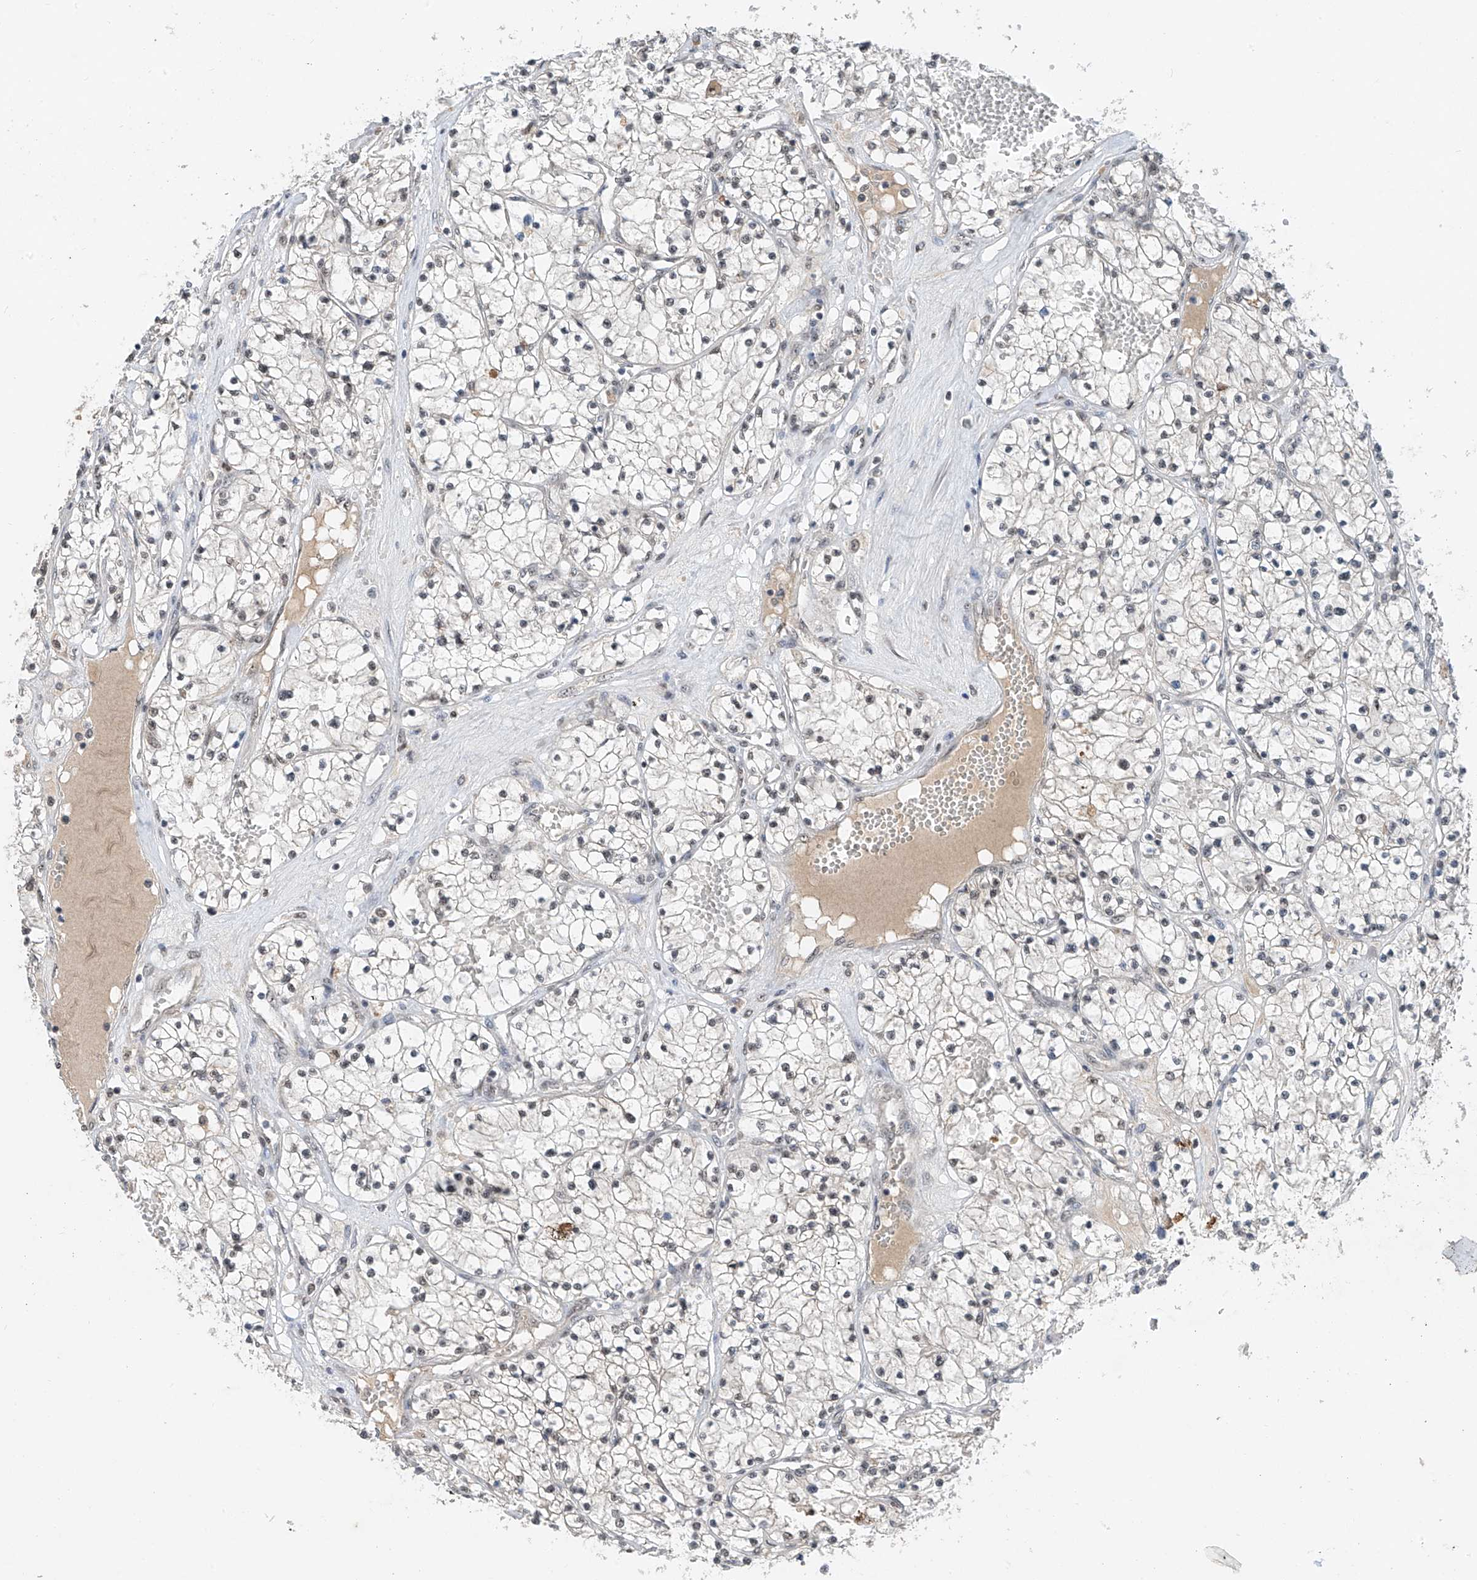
{"staining": {"intensity": "weak", "quantity": "<25%", "location": "nuclear"}, "tissue": "renal cancer", "cell_type": "Tumor cells", "image_type": "cancer", "snomed": [{"axis": "morphology", "description": "Normal tissue, NOS"}, {"axis": "morphology", "description": "Adenocarcinoma, NOS"}, {"axis": "topography", "description": "Kidney"}], "caption": "Protein analysis of adenocarcinoma (renal) demonstrates no significant staining in tumor cells.", "gene": "RPAIN", "patient": {"sex": "male", "age": 68}}